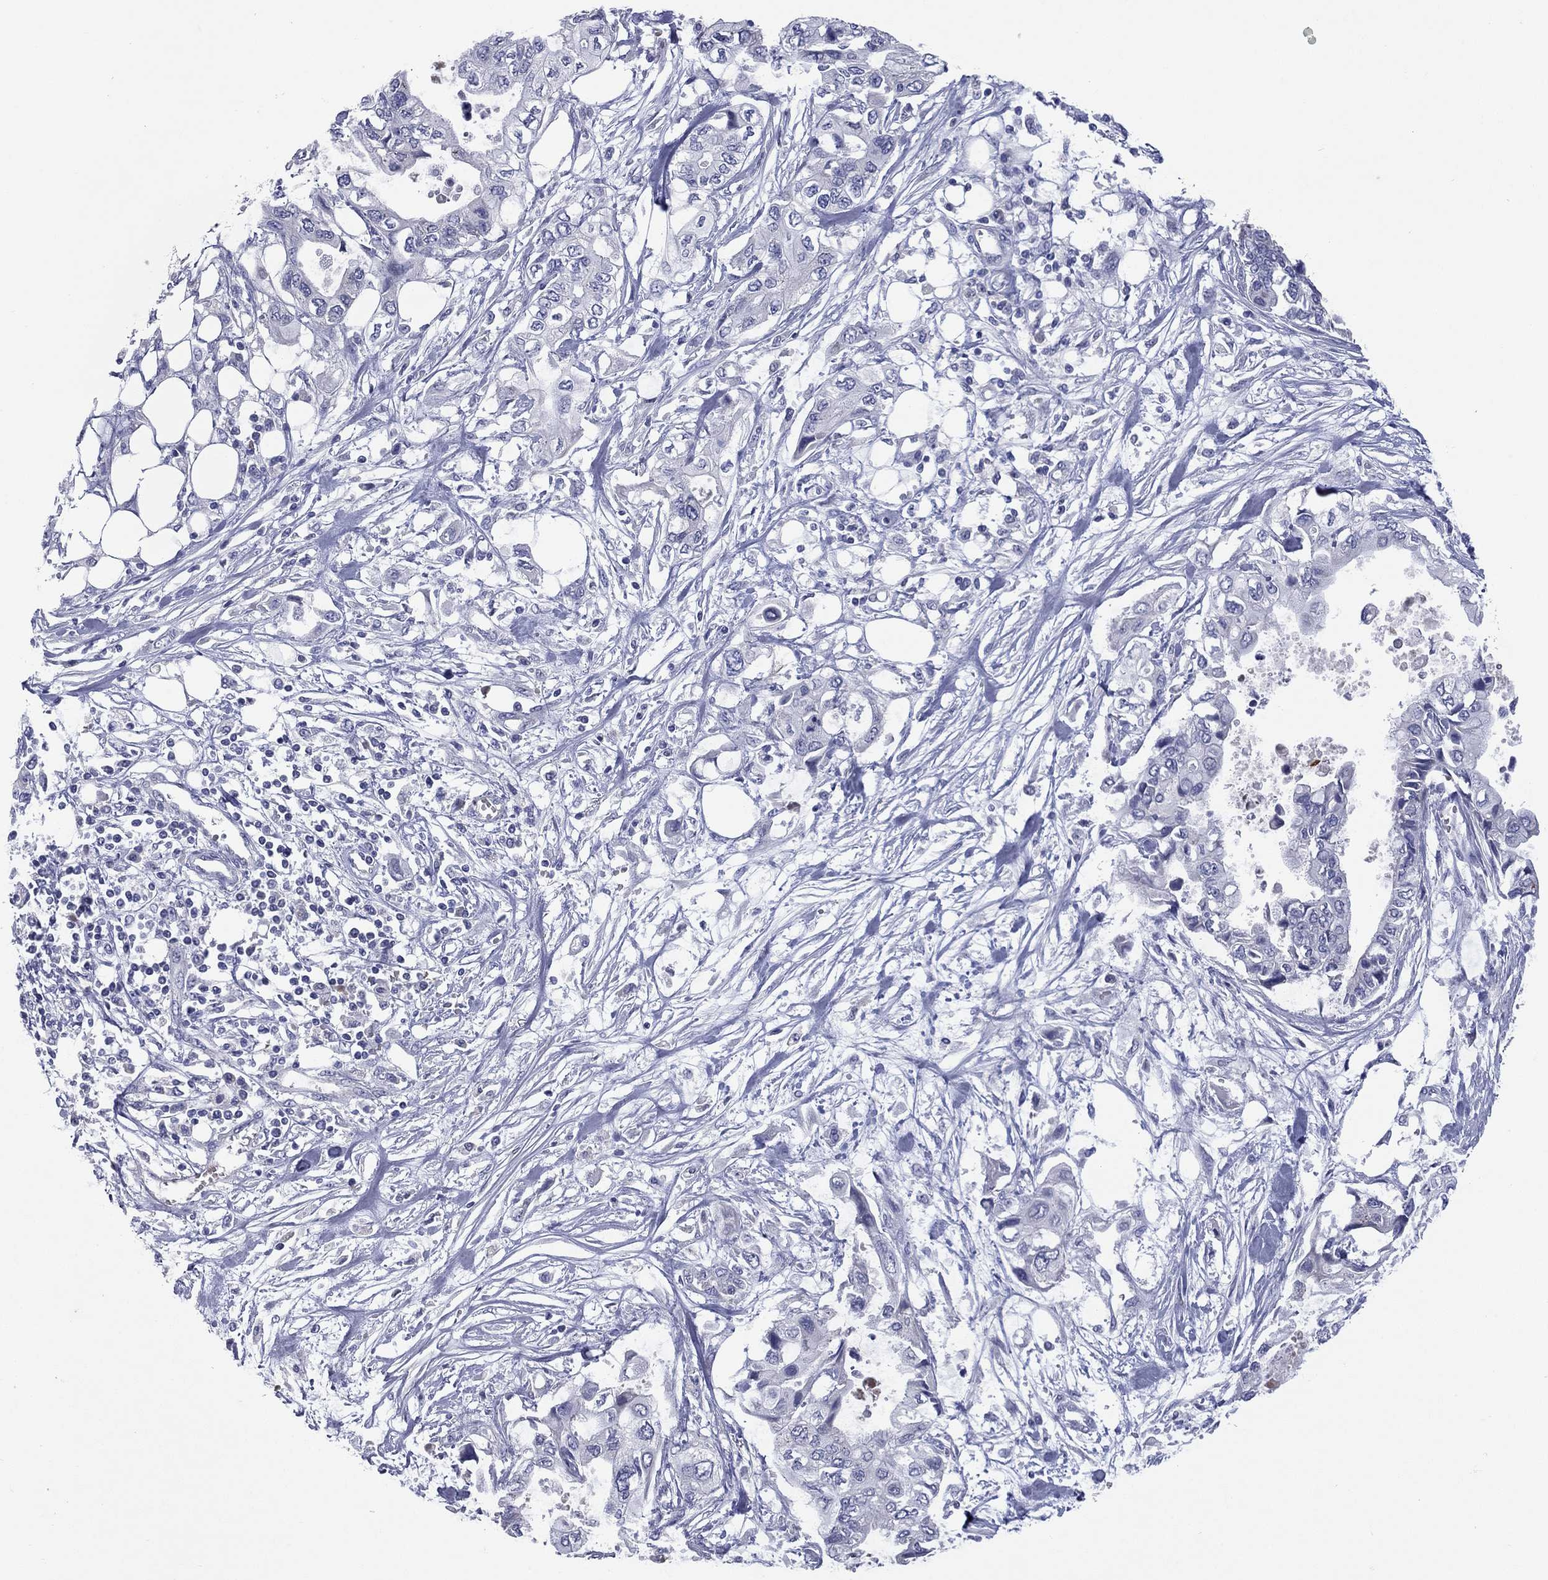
{"staining": {"intensity": "negative", "quantity": "none", "location": "none"}, "tissue": "pancreatic cancer", "cell_type": "Tumor cells", "image_type": "cancer", "snomed": [{"axis": "morphology", "description": "Adenocarcinoma, NOS"}, {"axis": "topography", "description": "Pancreas"}], "caption": "The immunohistochemistry histopathology image has no significant positivity in tumor cells of adenocarcinoma (pancreatic) tissue. The staining was performed using DAB to visualize the protein expression in brown, while the nuclei were stained in blue with hematoxylin (Magnification: 20x).", "gene": "UNC119B", "patient": {"sex": "female", "age": 63}}